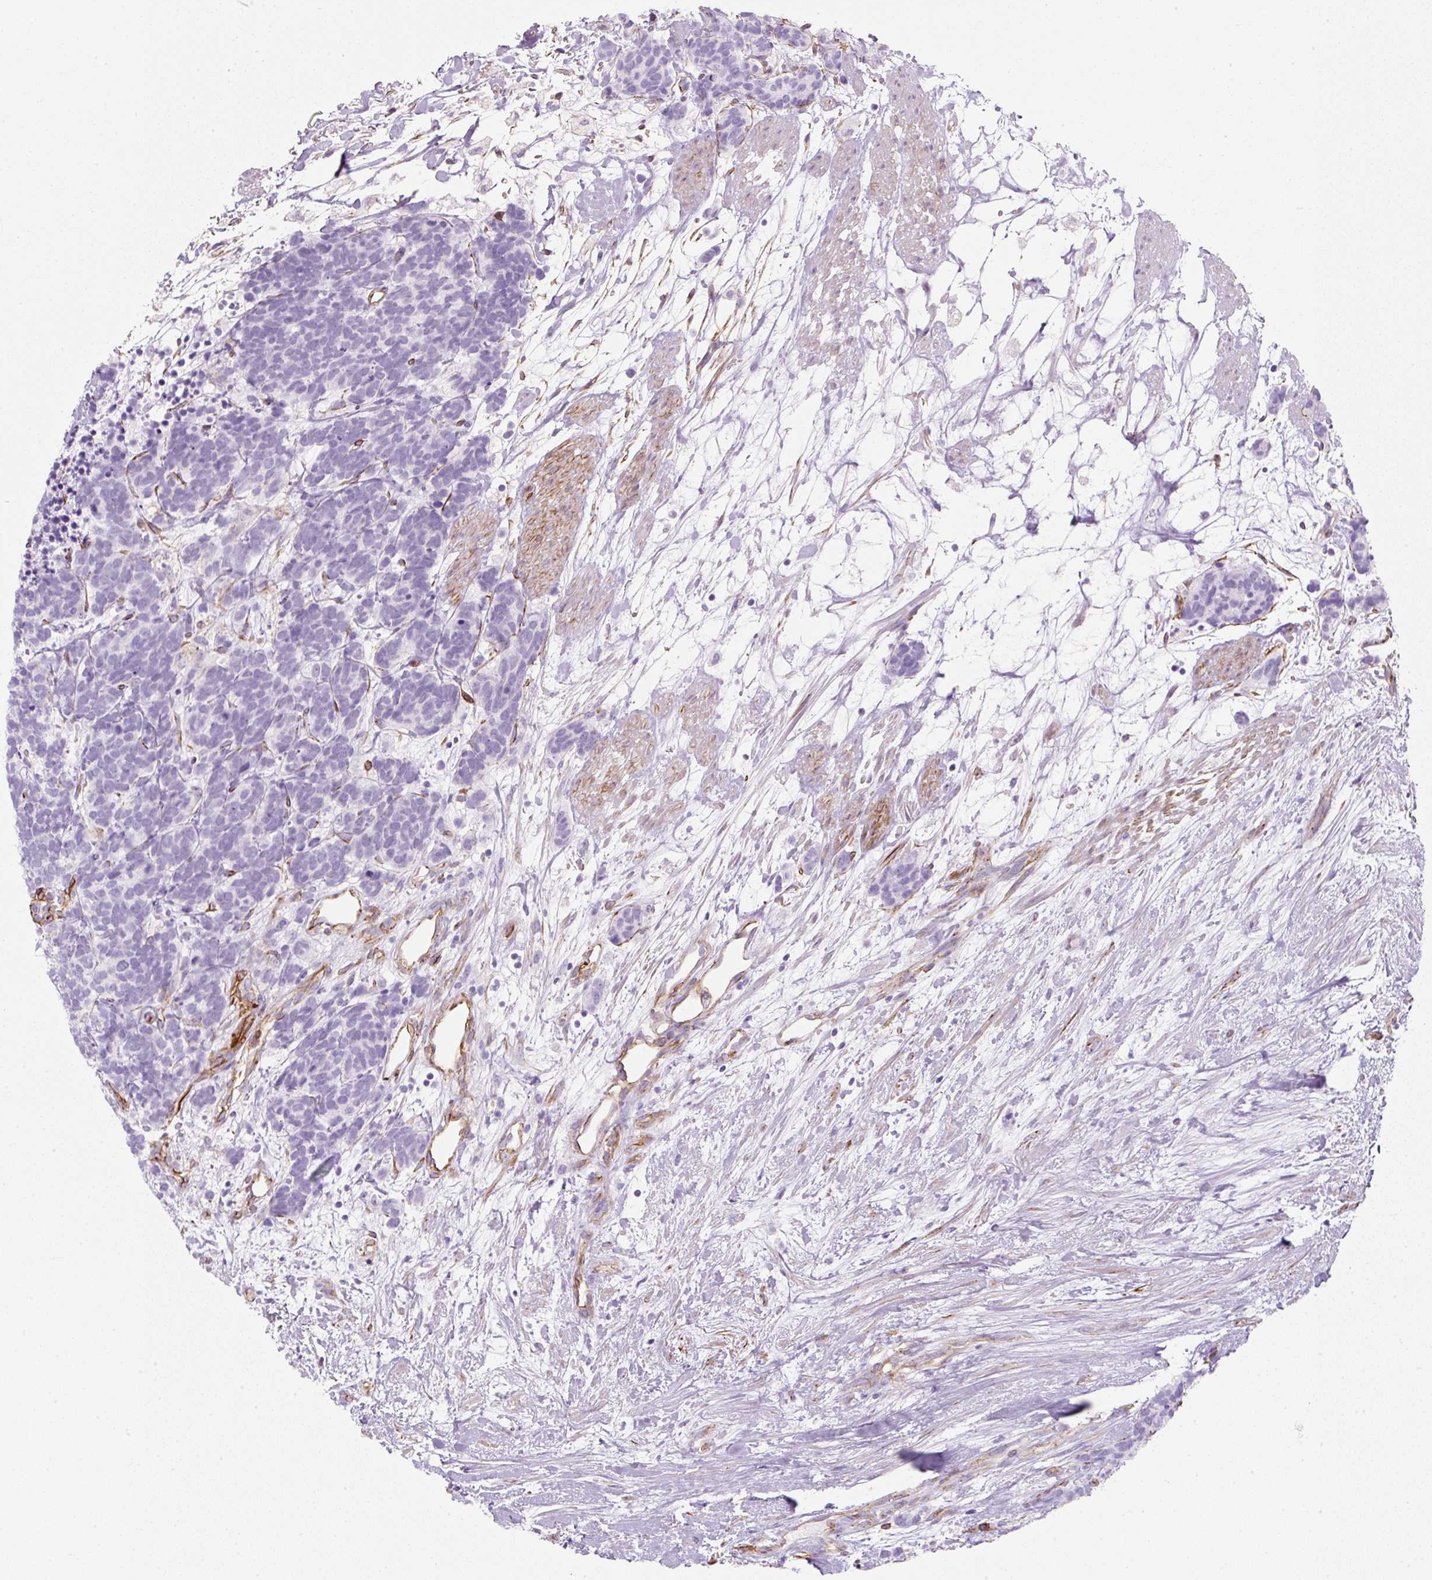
{"staining": {"intensity": "negative", "quantity": "none", "location": "none"}, "tissue": "carcinoid", "cell_type": "Tumor cells", "image_type": "cancer", "snomed": [{"axis": "morphology", "description": "Carcinoma, NOS"}, {"axis": "morphology", "description": "Carcinoid, malignant, NOS"}, {"axis": "topography", "description": "Prostate"}], "caption": "Immunohistochemical staining of human carcinoma shows no significant staining in tumor cells.", "gene": "CAVIN3", "patient": {"sex": "male", "age": 57}}